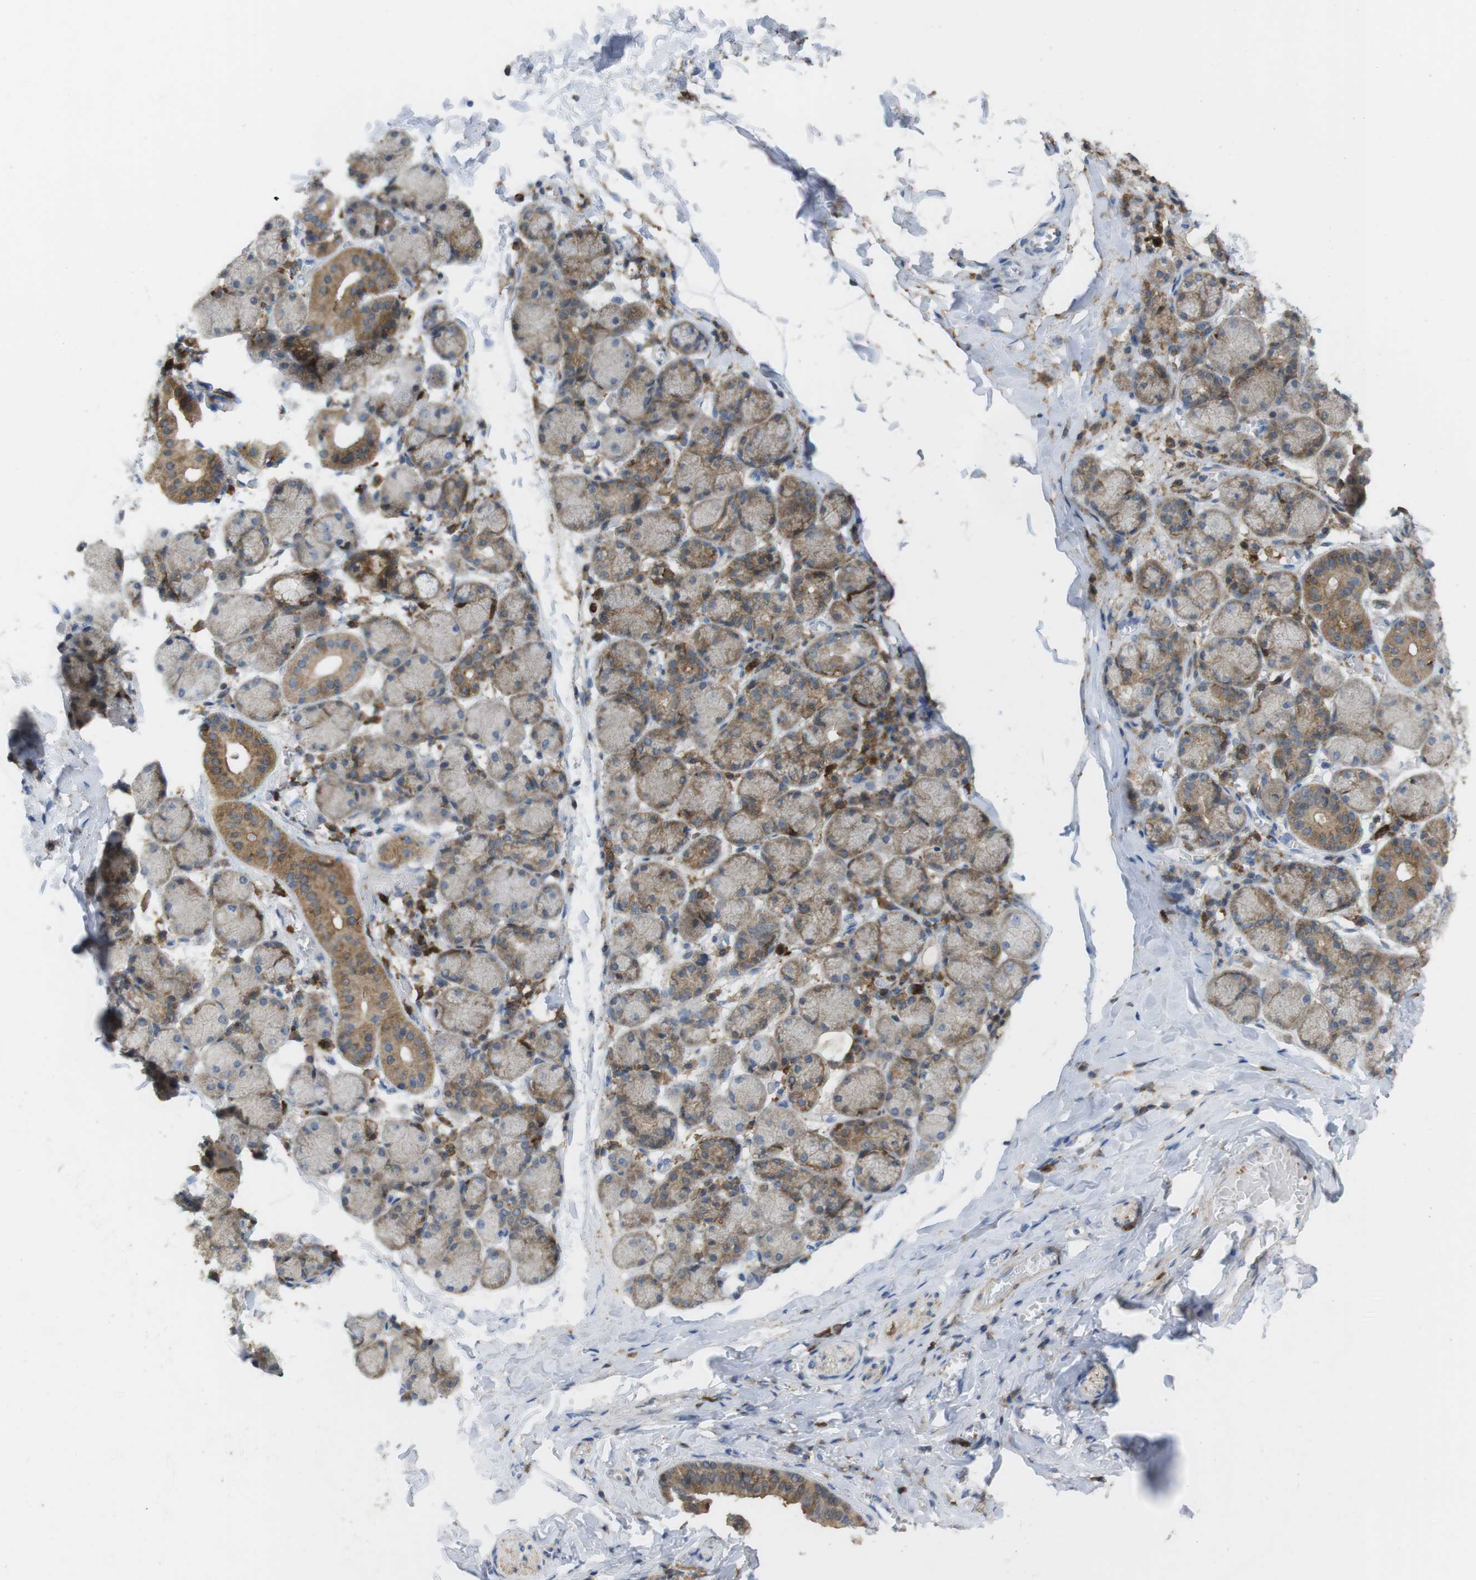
{"staining": {"intensity": "moderate", "quantity": "25%-75%", "location": "cytoplasmic/membranous"}, "tissue": "salivary gland", "cell_type": "Glandular cells", "image_type": "normal", "snomed": [{"axis": "morphology", "description": "Normal tissue, NOS"}, {"axis": "topography", "description": "Salivary gland"}], "caption": "Moderate cytoplasmic/membranous staining for a protein is appreciated in about 25%-75% of glandular cells of benign salivary gland using IHC.", "gene": "PRKCD", "patient": {"sex": "female", "age": 24}}